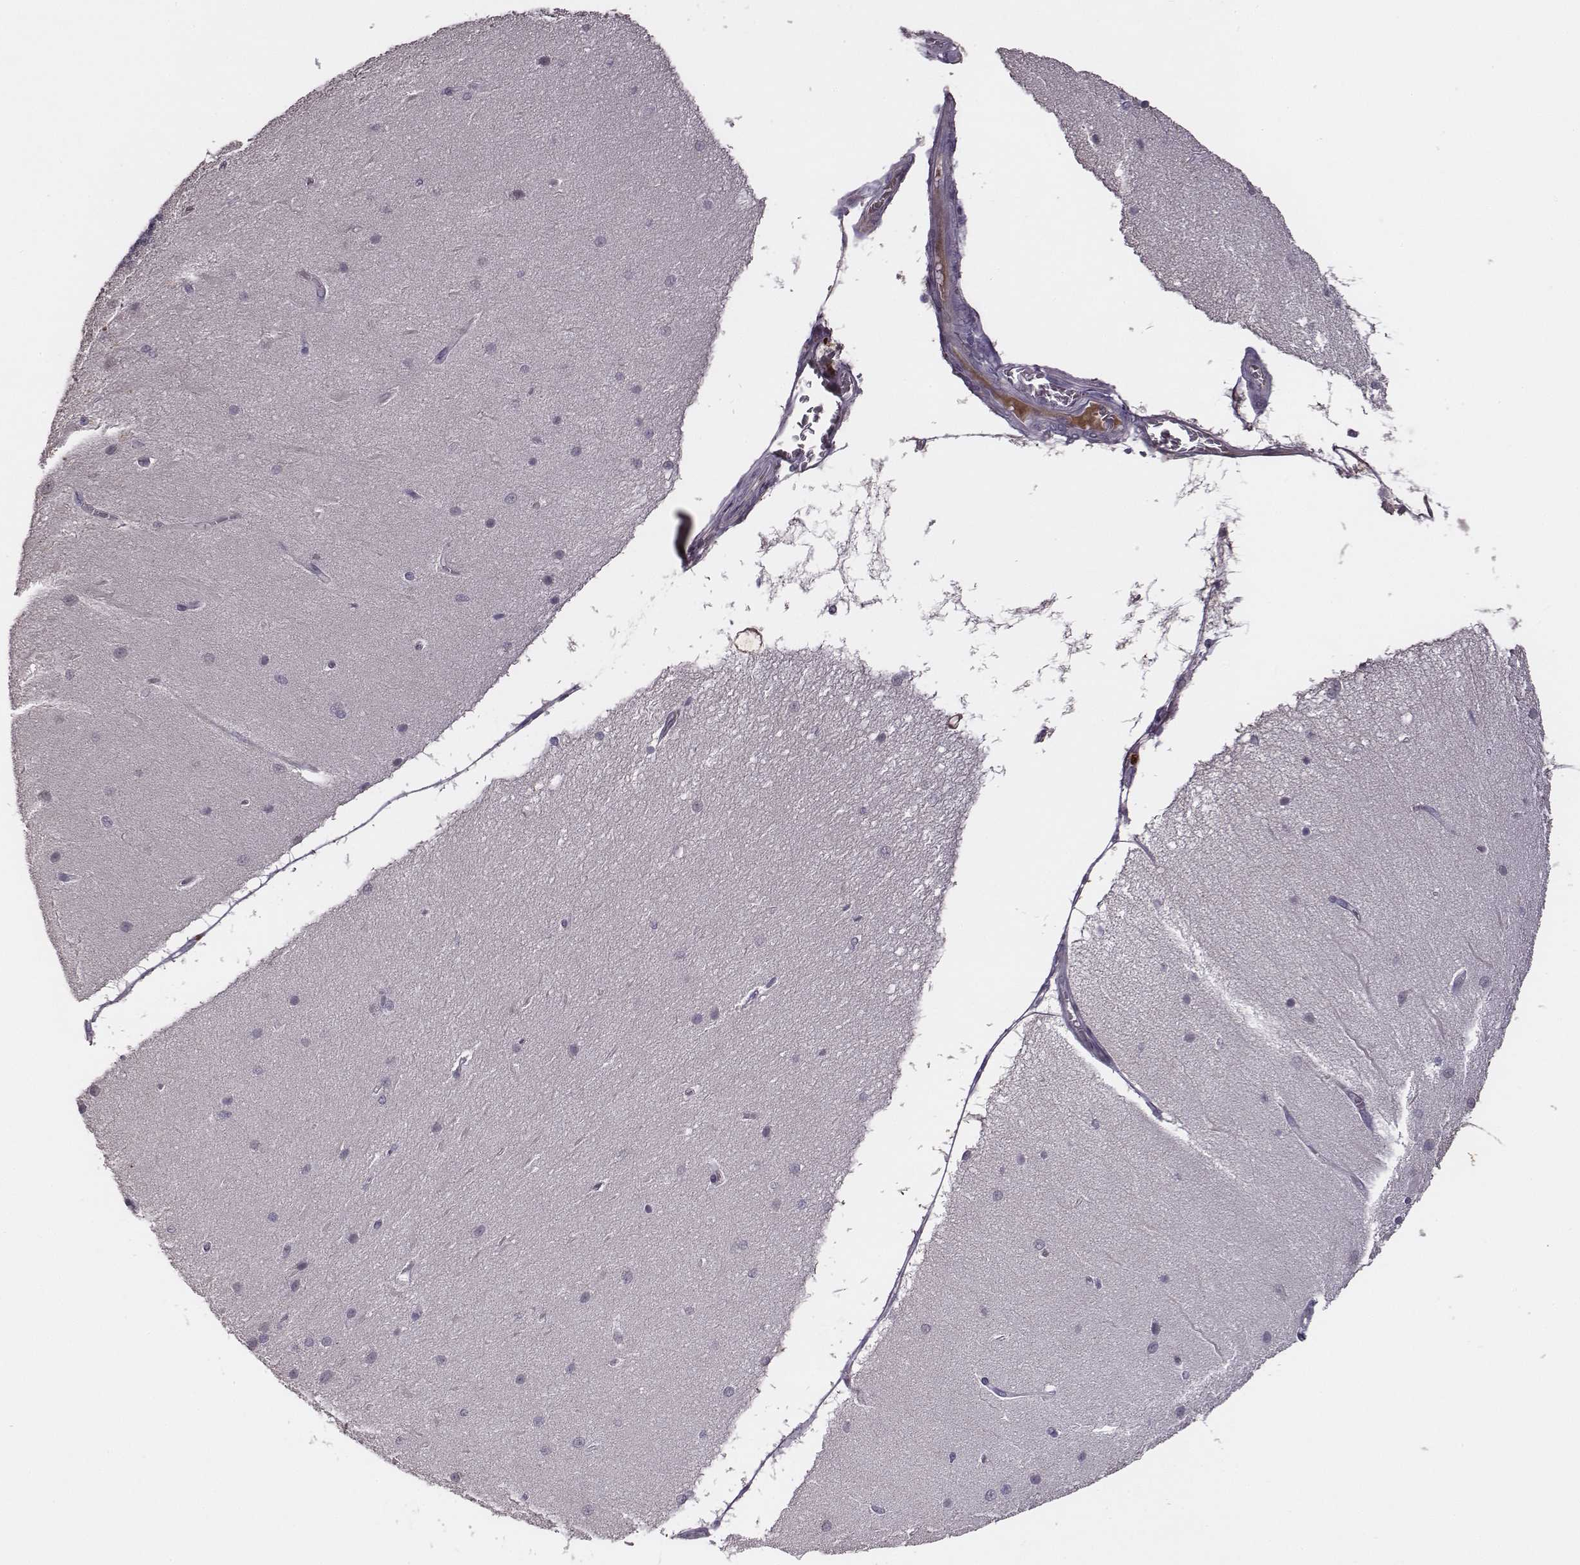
{"staining": {"intensity": "negative", "quantity": "none", "location": "none"}, "tissue": "cerebellum", "cell_type": "Cells in granular layer", "image_type": "normal", "snomed": [{"axis": "morphology", "description": "Normal tissue, NOS"}, {"axis": "topography", "description": "Cerebellum"}], "caption": "Protein analysis of unremarkable cerebellum reveals no significant staining in cells in granular layer.", "gene": "SLC22A6", "patient": {"sex": "female", "age": 54}}